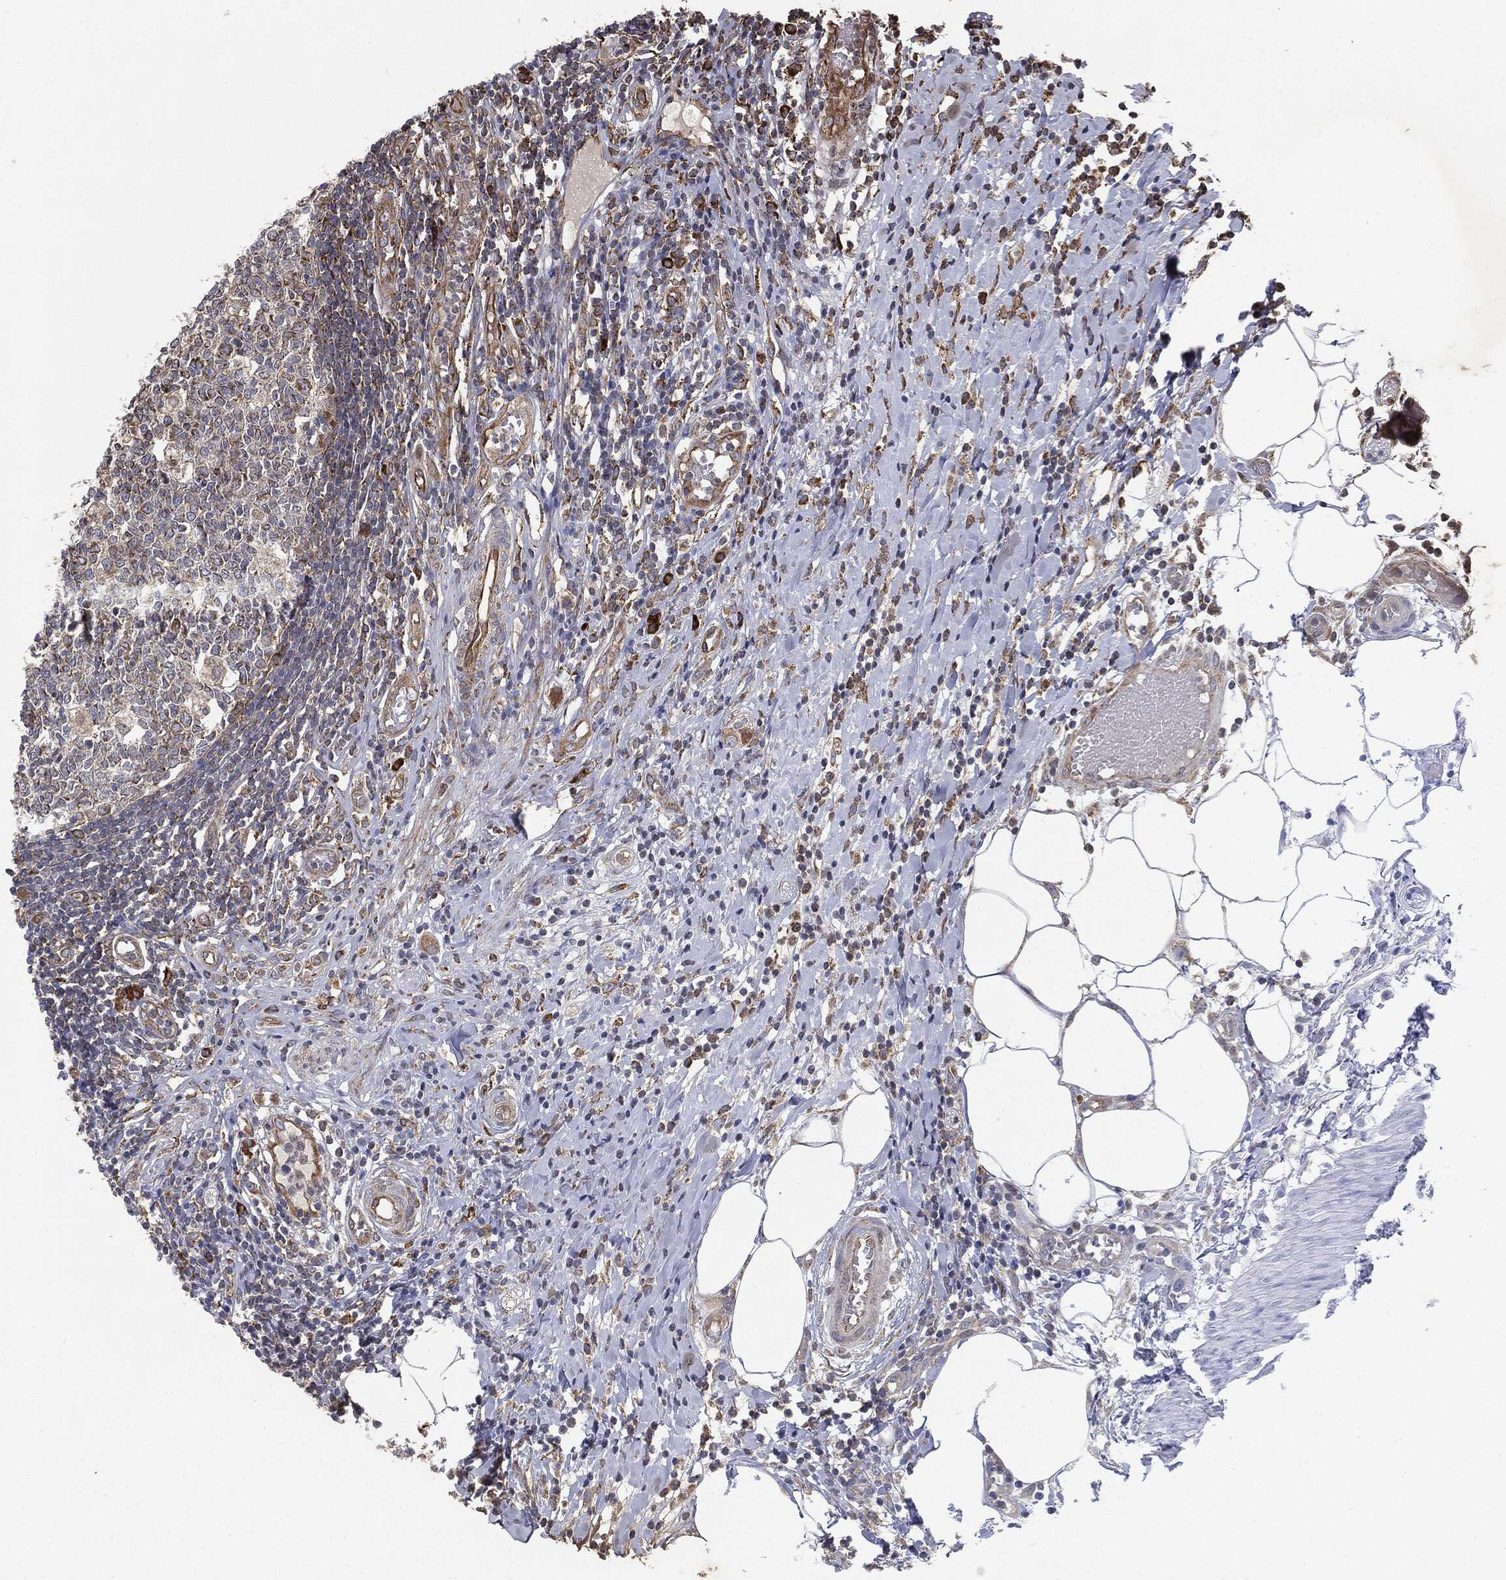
{"staining": {"intensity": "strong", "quantity": ">75%", "location": "cytoplasmic/membranous"}, "tissue": "appendix", "cell_type": "Glandular cells", "image_type": "normal", "snomed": [{"axis": "morphology", "description": "Normal tissue, NOS"}, {"axis": "morphology", "description": "Inflammation, NOS"}, {"axis": "topography", "description": "Appendix"}], "caption": "Immunohistochemistry (IHC) (DAB) staining of unremarkable human appendix shows strong cytoplasmic/membranous protein expression in approximately >75% of glandular cells. The protein is shown in brown color, while the nuclei are stained blue.", "gene": "CYLD", "patient": {"sex": "male", "age": 16}}